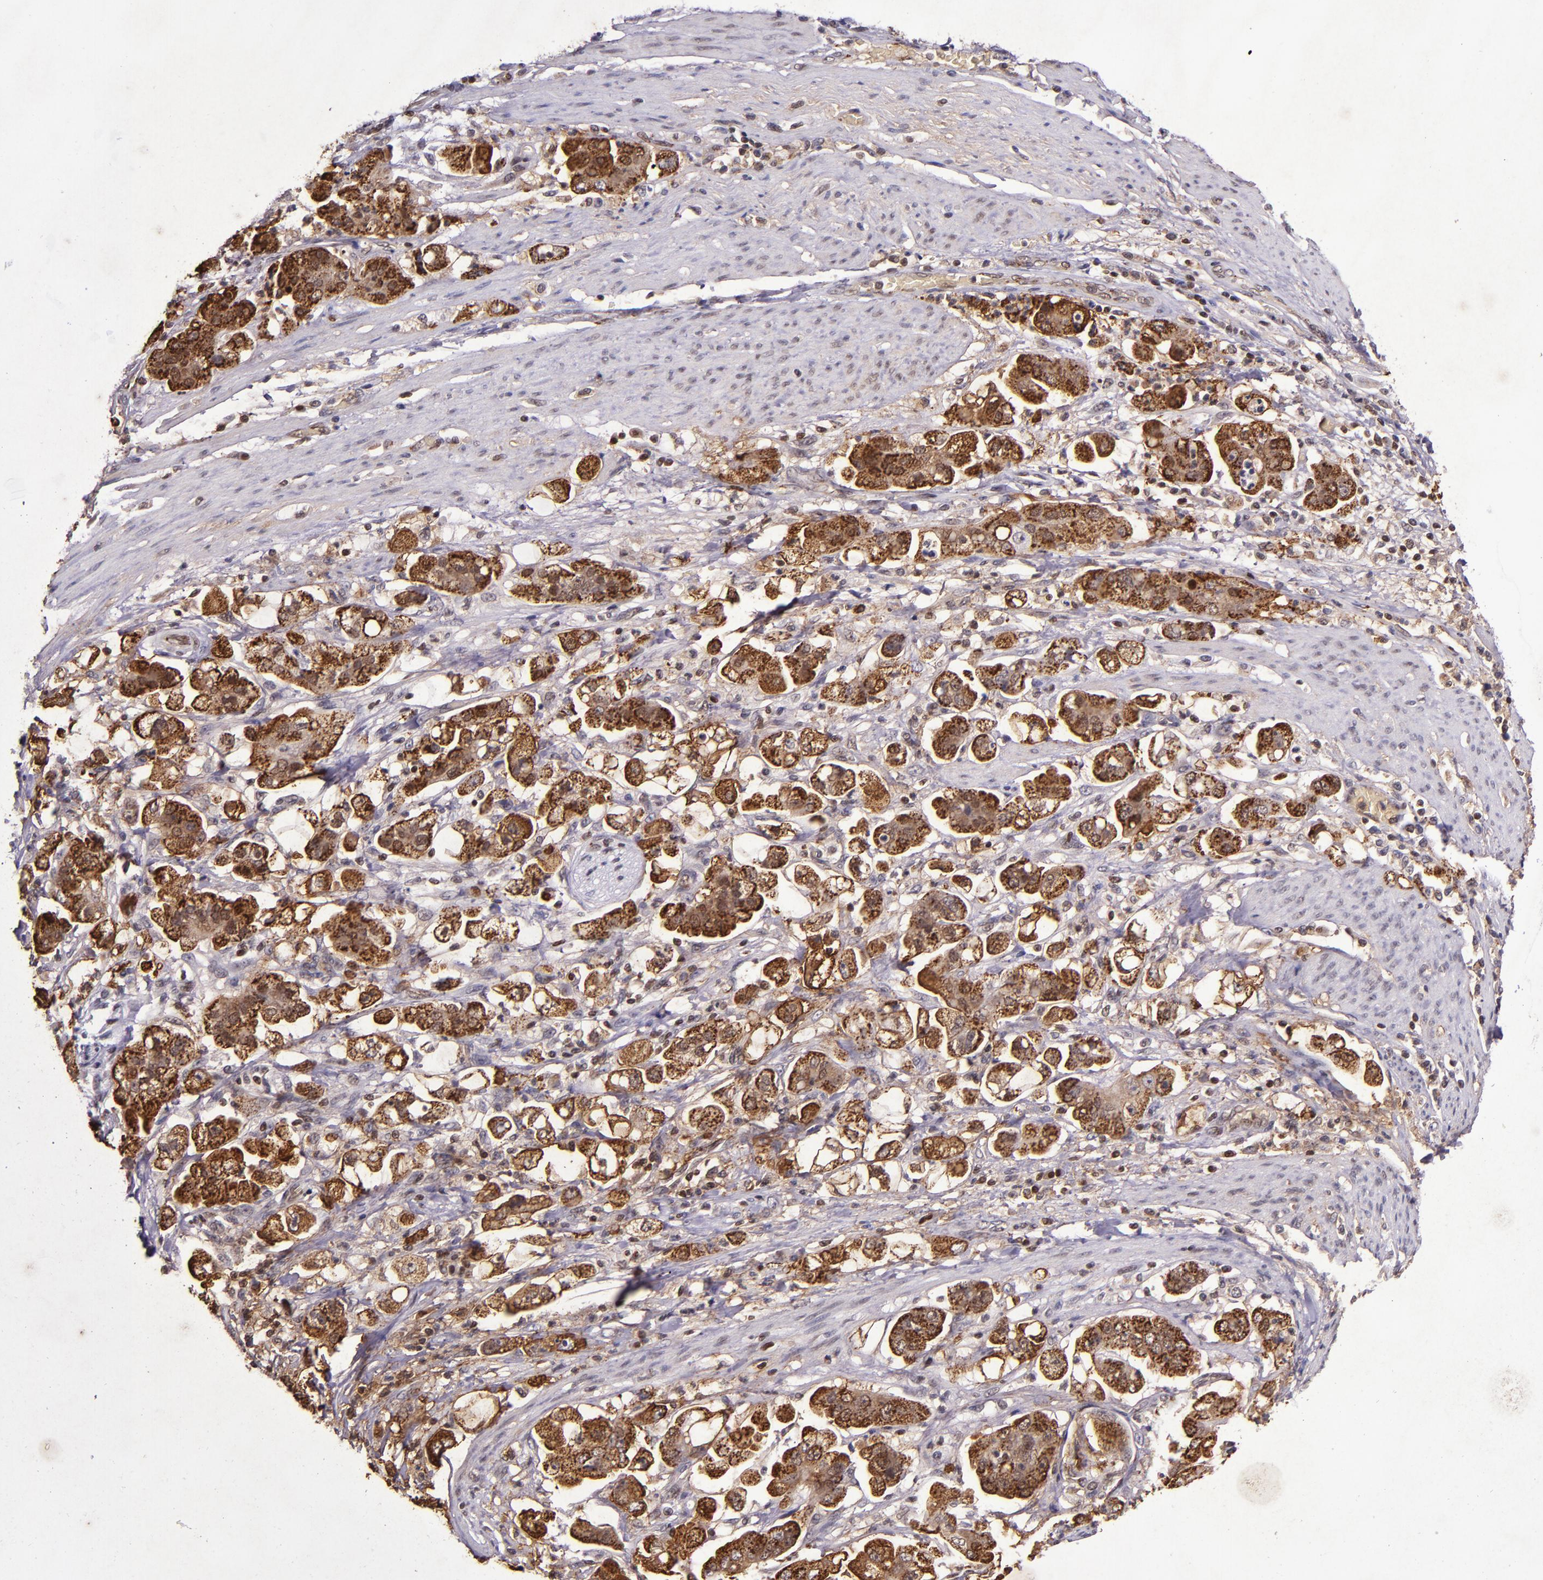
{"staining": {"intensity": "strong", "quantity": ">75%", "location": "cytoplasmic/membranous,nuclear"}, "tissue": "stomach cancer", "cell_type": "Tumor cells", "image_type": "cancer", "snomed": [{"axis": "morphology", "description": "Adenocarcinoma, NOS"}, {"axis": "topography", "description": "Stomach"}], "caption": "Adenocarcinoma (stomach) tissue reveals strong cytoplasmic/membranous and nuclear staining in about >75% of tumor cells The staining was performed using DAB (3,3'-diaminobenzidine) to visualize the protein expression in brown, while the nuclei were stained in blue with hematoxylin (Magnification: 20x).", "gene": "MGMT", "patient": {"sex": "male", "age": 62}}